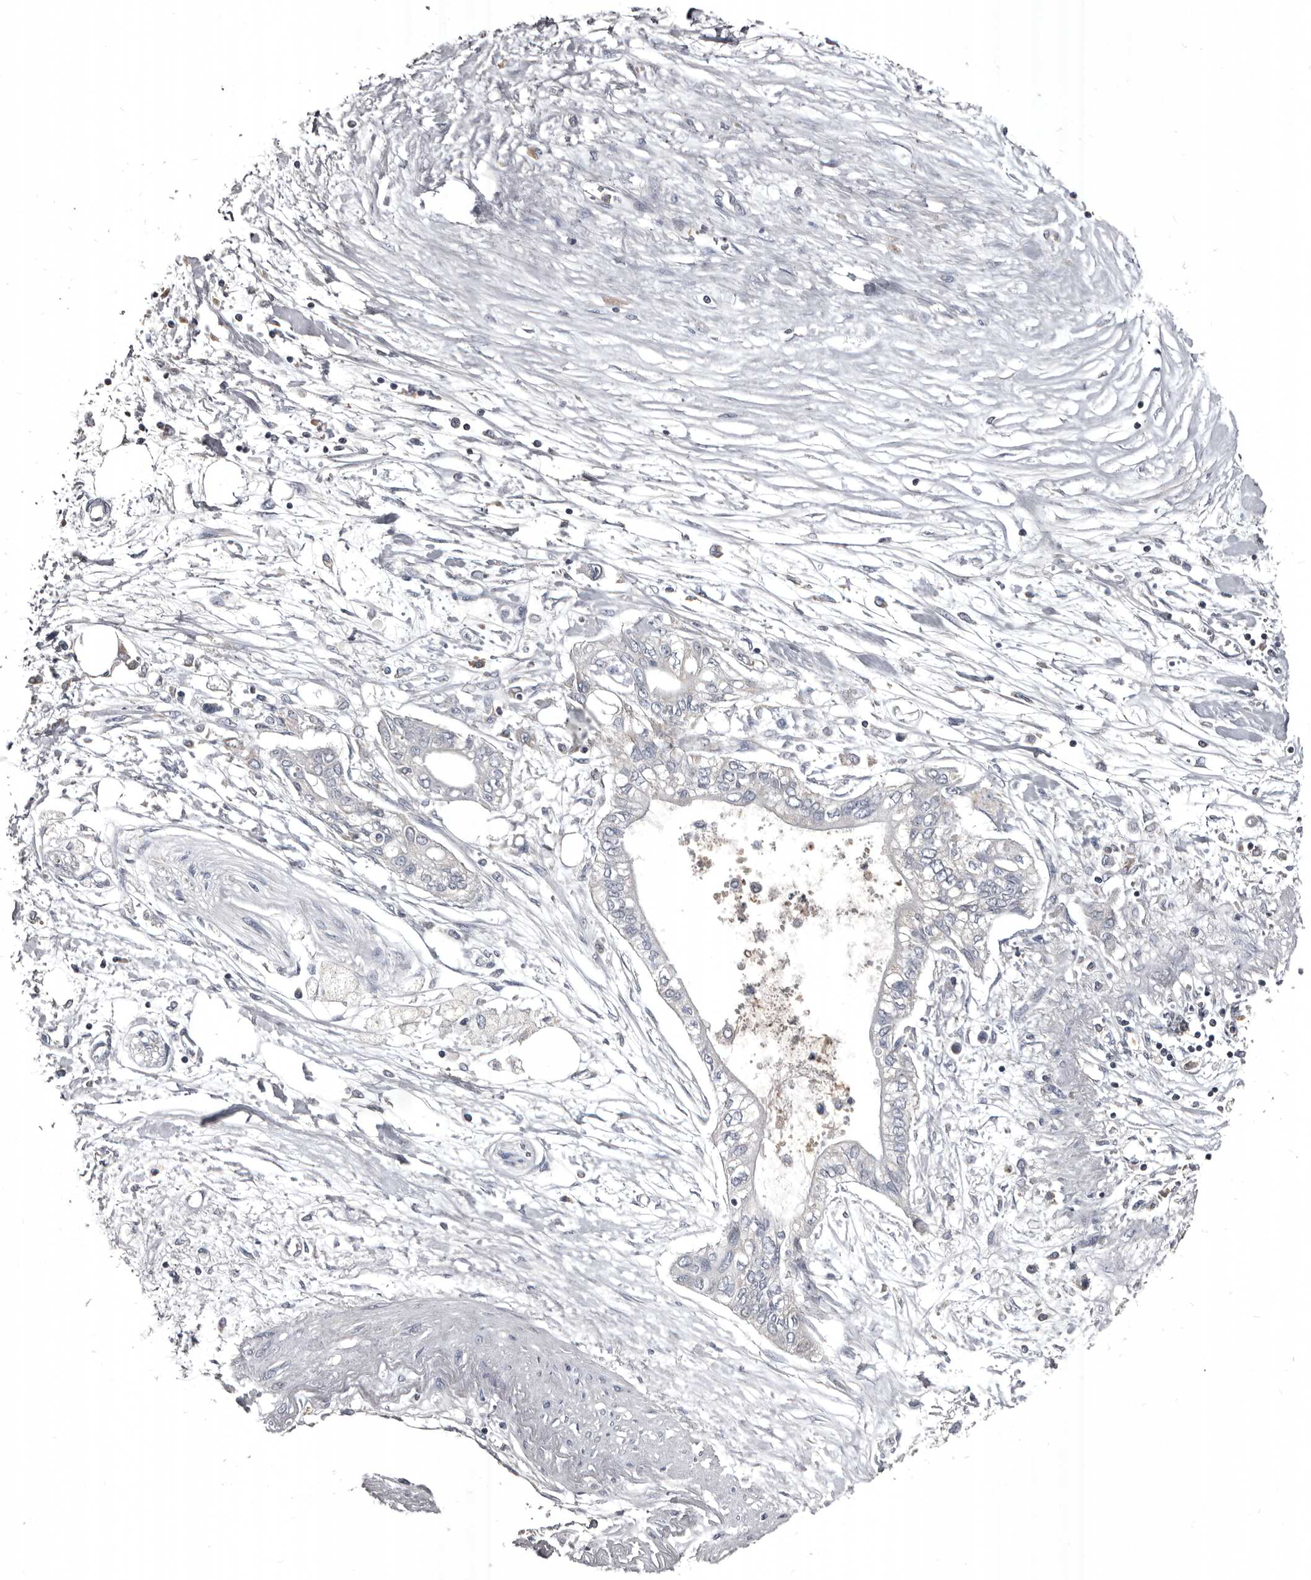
{"staining": {"intensity": "negative", "quantity": "none", "location": "none"}, "tissue": "pancreatic cancer", "cell_type": "Tumor cells", "image_type": "cancer", "snomed": [{"axis": "morphology", "description": "Adenocarcinoma, NOS"}, {"axis": "topography", "description": "Pancreas"}], "caption": "An immunohistochemistry micrograph of pancreatic cancer is shown. There is no staining in tumor cells of pancreatic cancer.", "gene": "GREB1", "patient": {"sex": "female", "age": 77}}